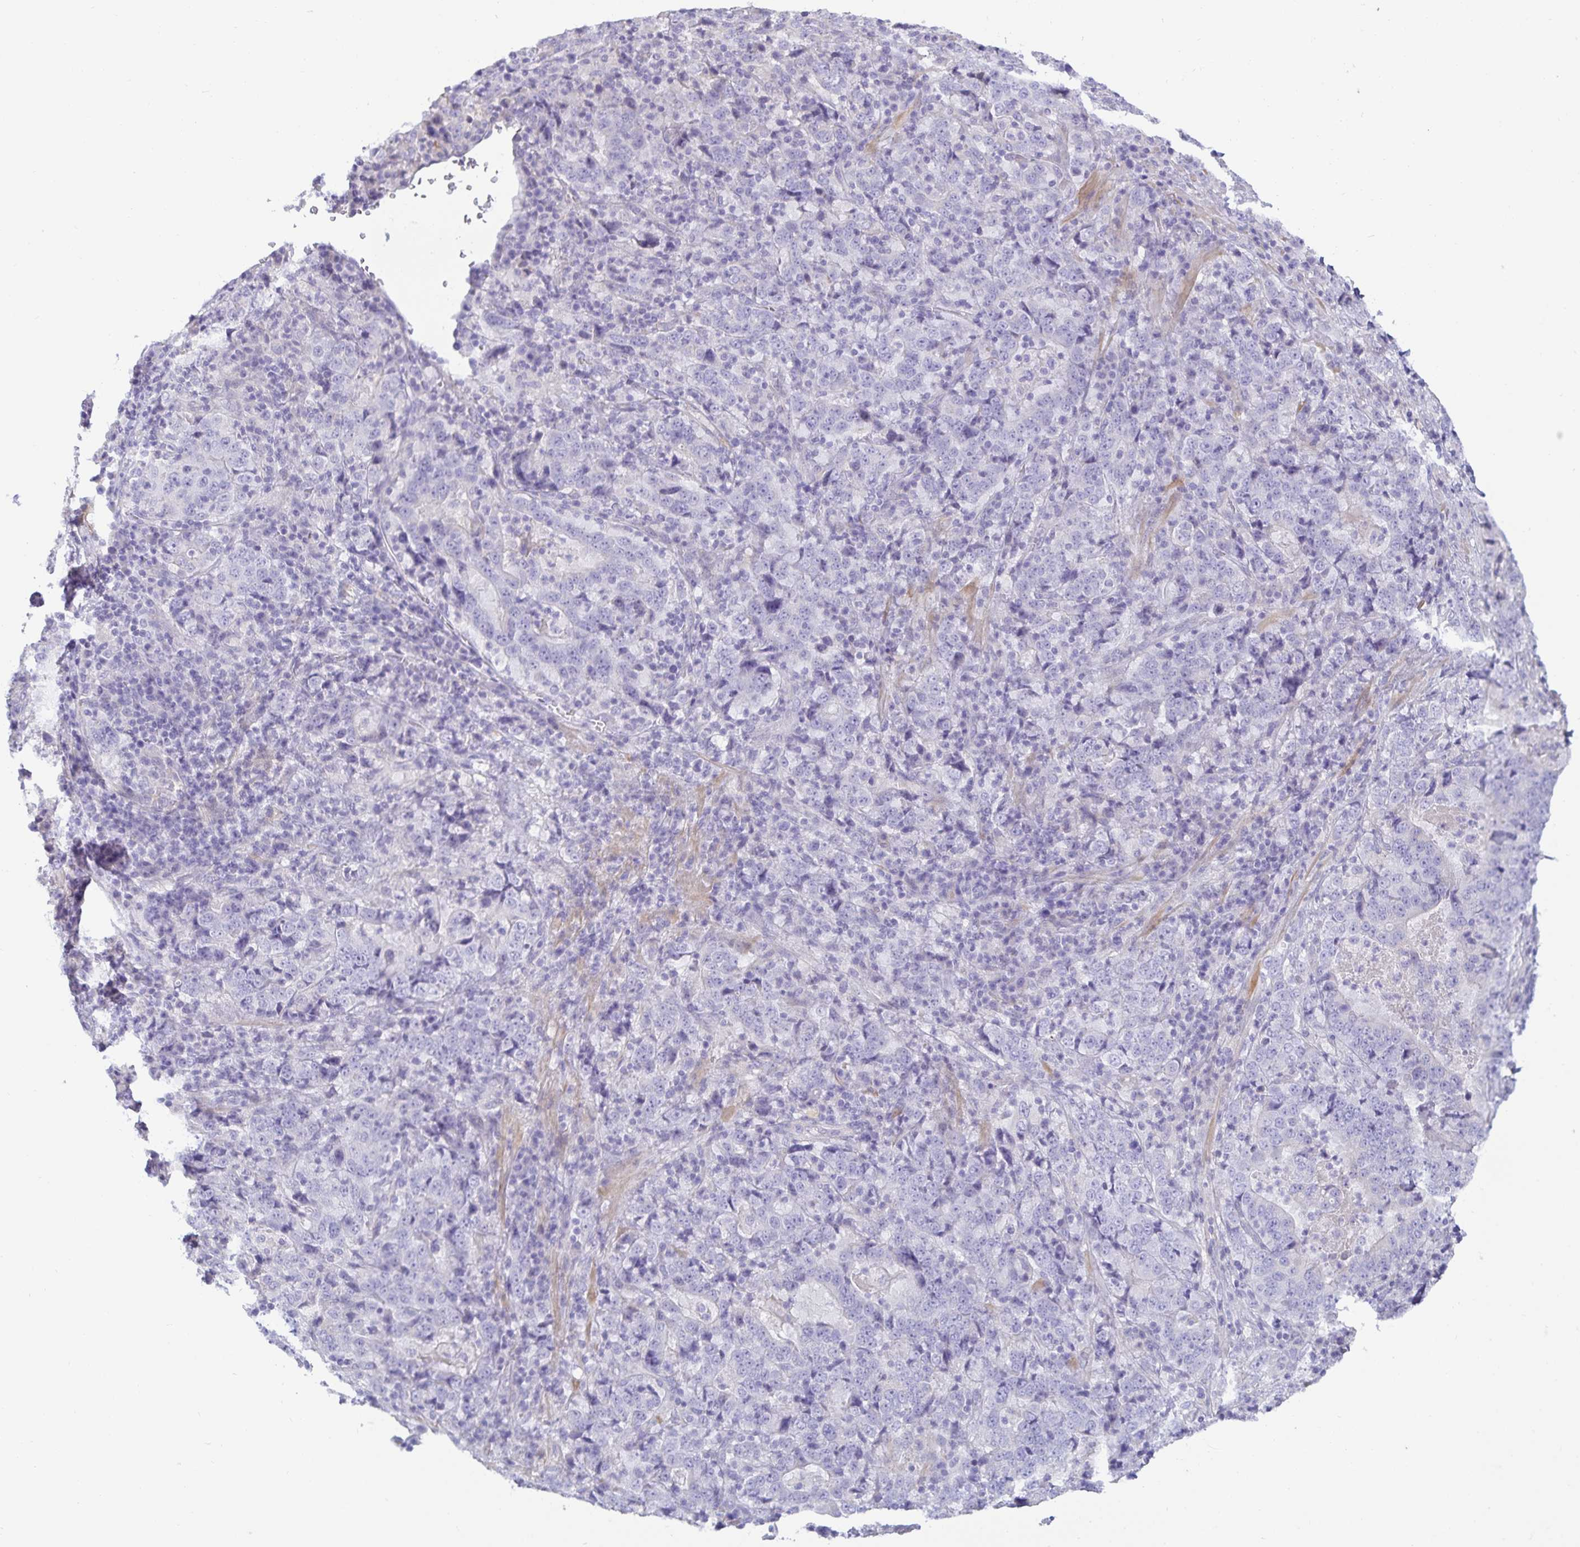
{"staining": {"intensity": "negative", "quantity": "none", "location": "none"}, "tissue": "stomach cancer", "cell_type": "Tumor cells", "image_type": "cancer", "snomed": [{"axis": "morphology", "description": "Normal tissue, NOS"}, {"axis": "morphology", "description": "Adenocarcinoma, NOS"}, {"axis": "topography", "description": "Stomach, upper"}, {"axis": "topography", "description": "Stomach"}], "caption": "High magnification brightfield microscopy of stomach adenocarcinoma stained with DAB (brown) and counterstained with hematoxylin (blue): tumor cells show no significant staining.", "gene": "SPAG4", "patient": {"sex": "male", "age": 59}}